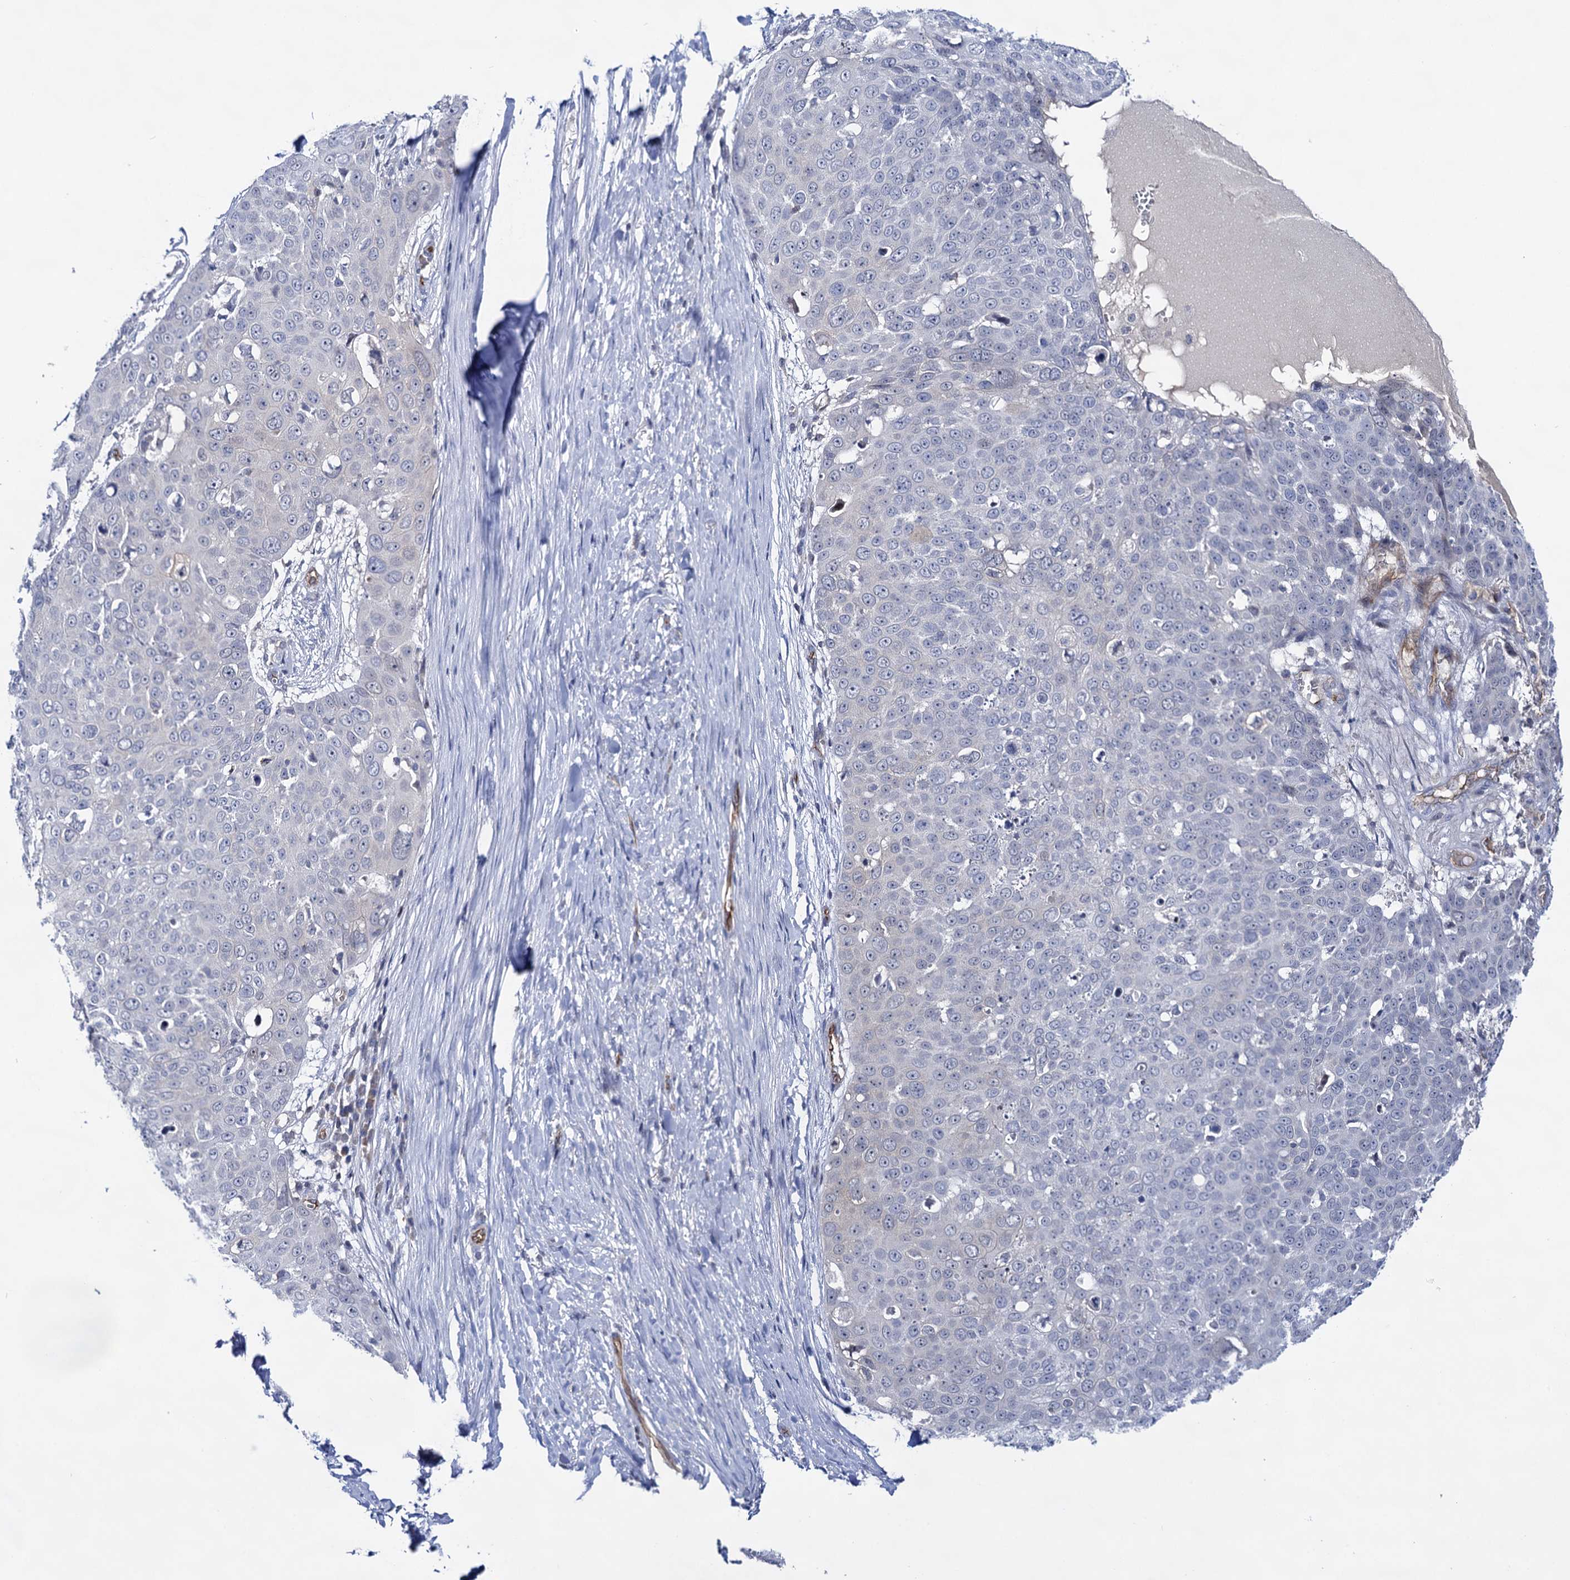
{"staining": {"intensity": "negative", "quantity": "none", "location": "none"}, "tissue": "skin cancer", "cell_type": "Tumor cells", "image_type": "cancer", "snomed": [{"axis": "morphology", "description": "Squamous cell carcinoma, NOS"}, {"axis": "topography", "description": "Skin"}], "caption": "Immunohistochemical staining of skin cancer (squamous cell carcinoma) shows no significant staining in tumor cells.", "gene": "ABLIM1", "patient": {"sex": "male", "age": 71}}